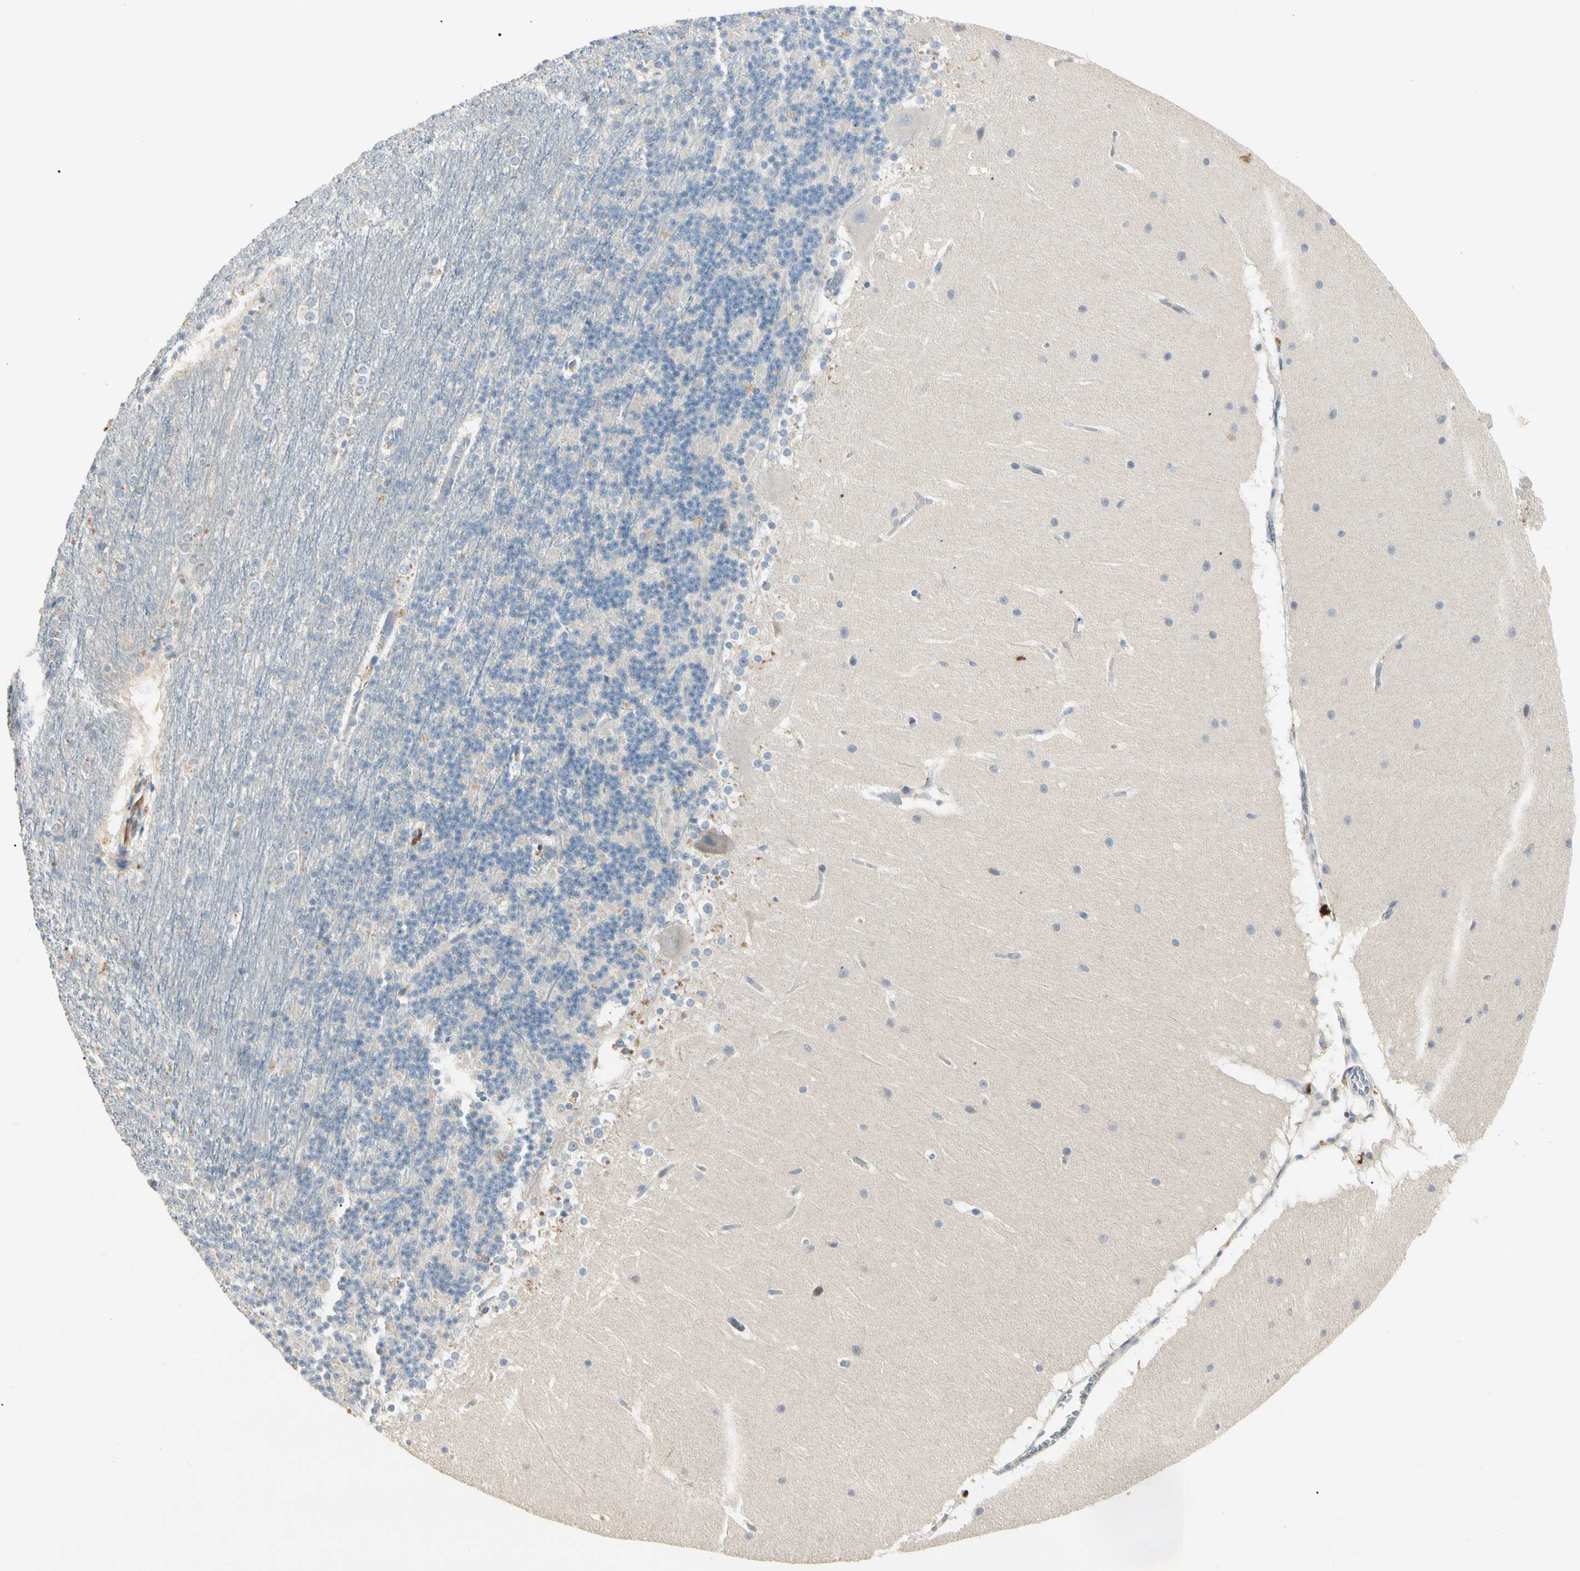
{"staining": {"intensity": "negative", "quantity": "none", "location": "none"}, "tissue": "cerebellum", "cell_type": "Cells in granular layer", "image_type": "normal", "snomed": [{"axis": "morphology", "description": "Normal tissue, NOS"}, {"axis": "topography", "description": "Cerebellum"}], "caption": "Immunohistochemistry image of benign cerebellum: cerebellum stained with DAB (3,3'-diaminobenzidine) exhibits no significant protein positivity in cells in granular layer.", "gene": "PRSS21", "patient": {"sex": "female", "age": 19}}